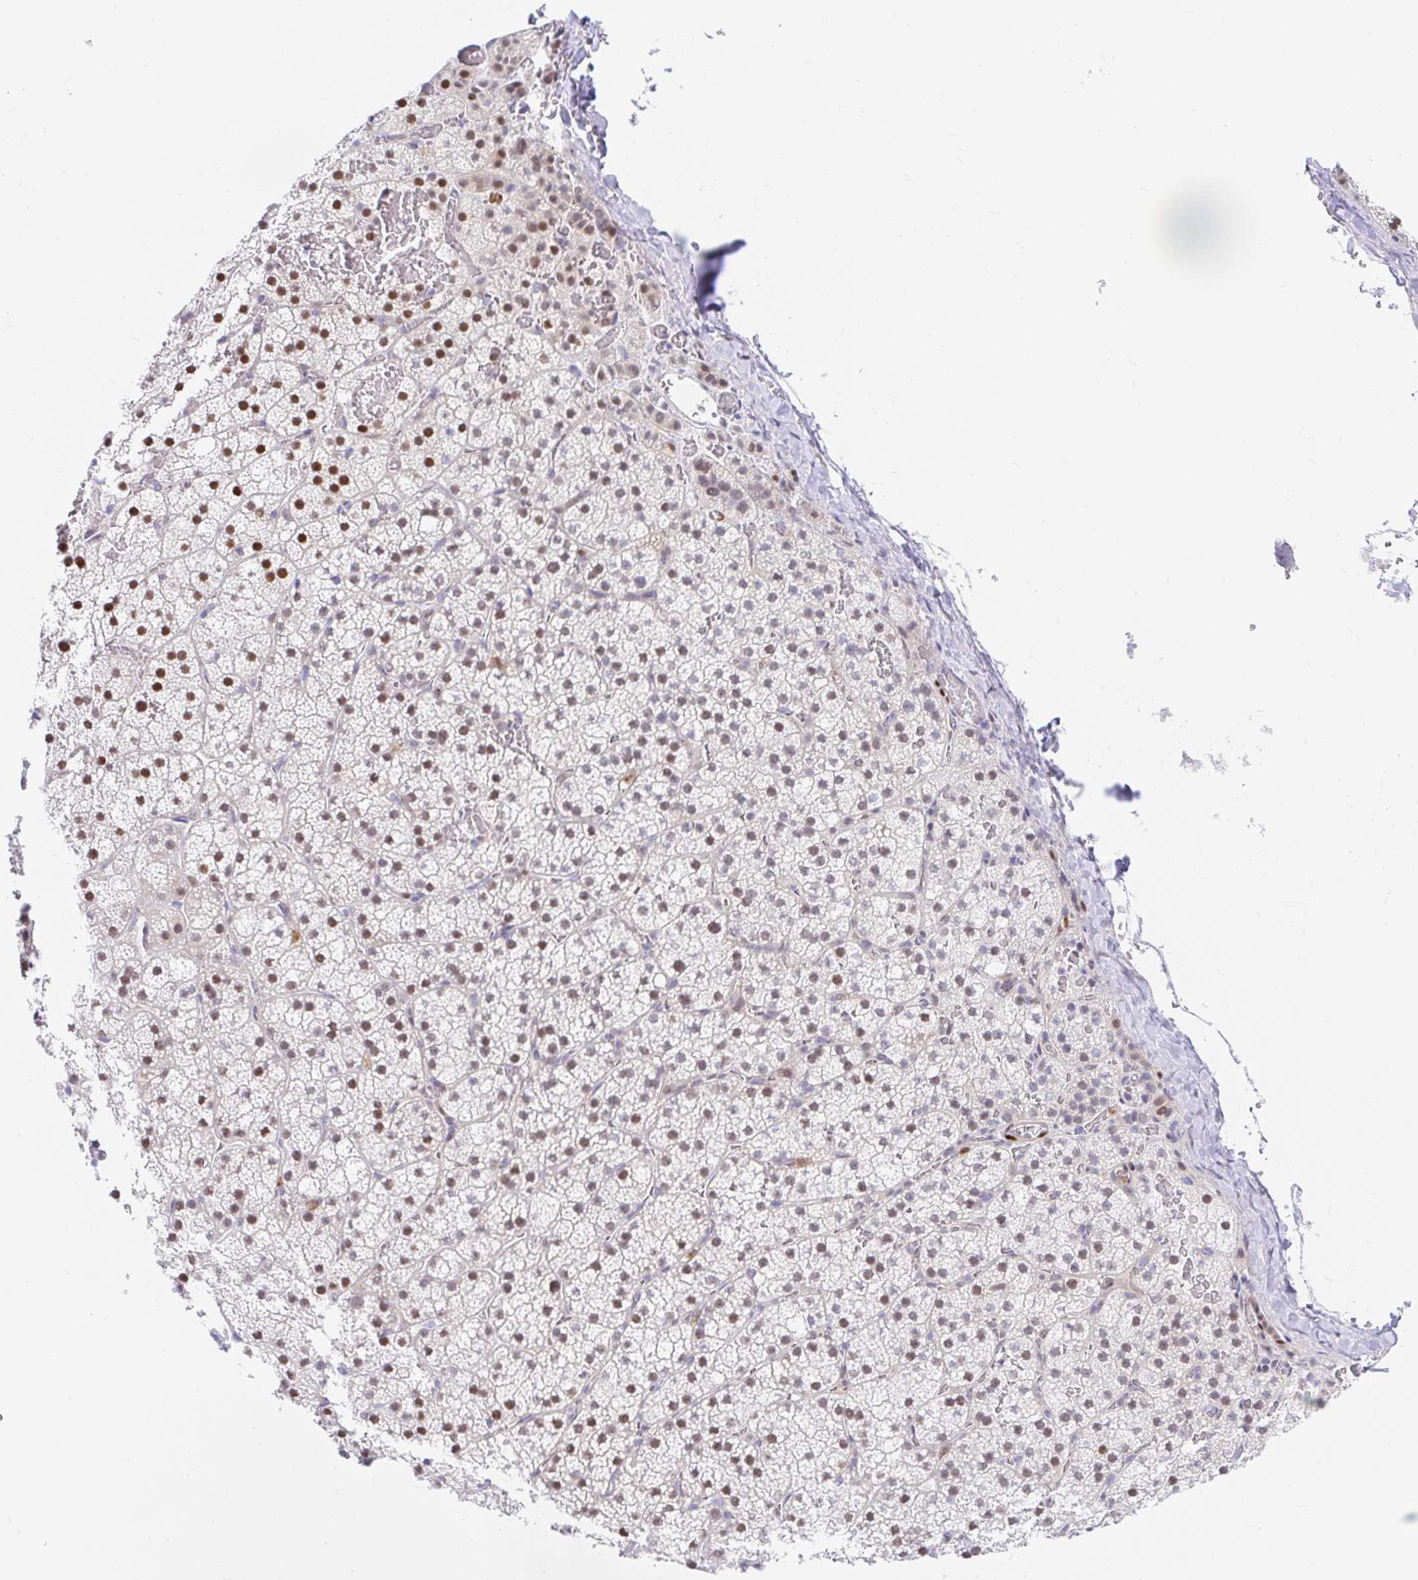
{"staining": {"intensity": "strong", "quantity": "25%-75%", "location": "nuclear"}, "tissue": "adrenal gland", "cell_type": "Glandular cells", "image_type": "normal", "snomed": [{"axis": "morphology", "description": "Normal tissue, NOS"}, {"axis": "topography", "description": "Adrenal gland"}], "caption": "A histopathology image of human adrenal gland stained for a protein exhibits strong nuclear brown staining in glandular cells.", "gene": "HINFP", "patient": {"sex": "male", "age": 53}}